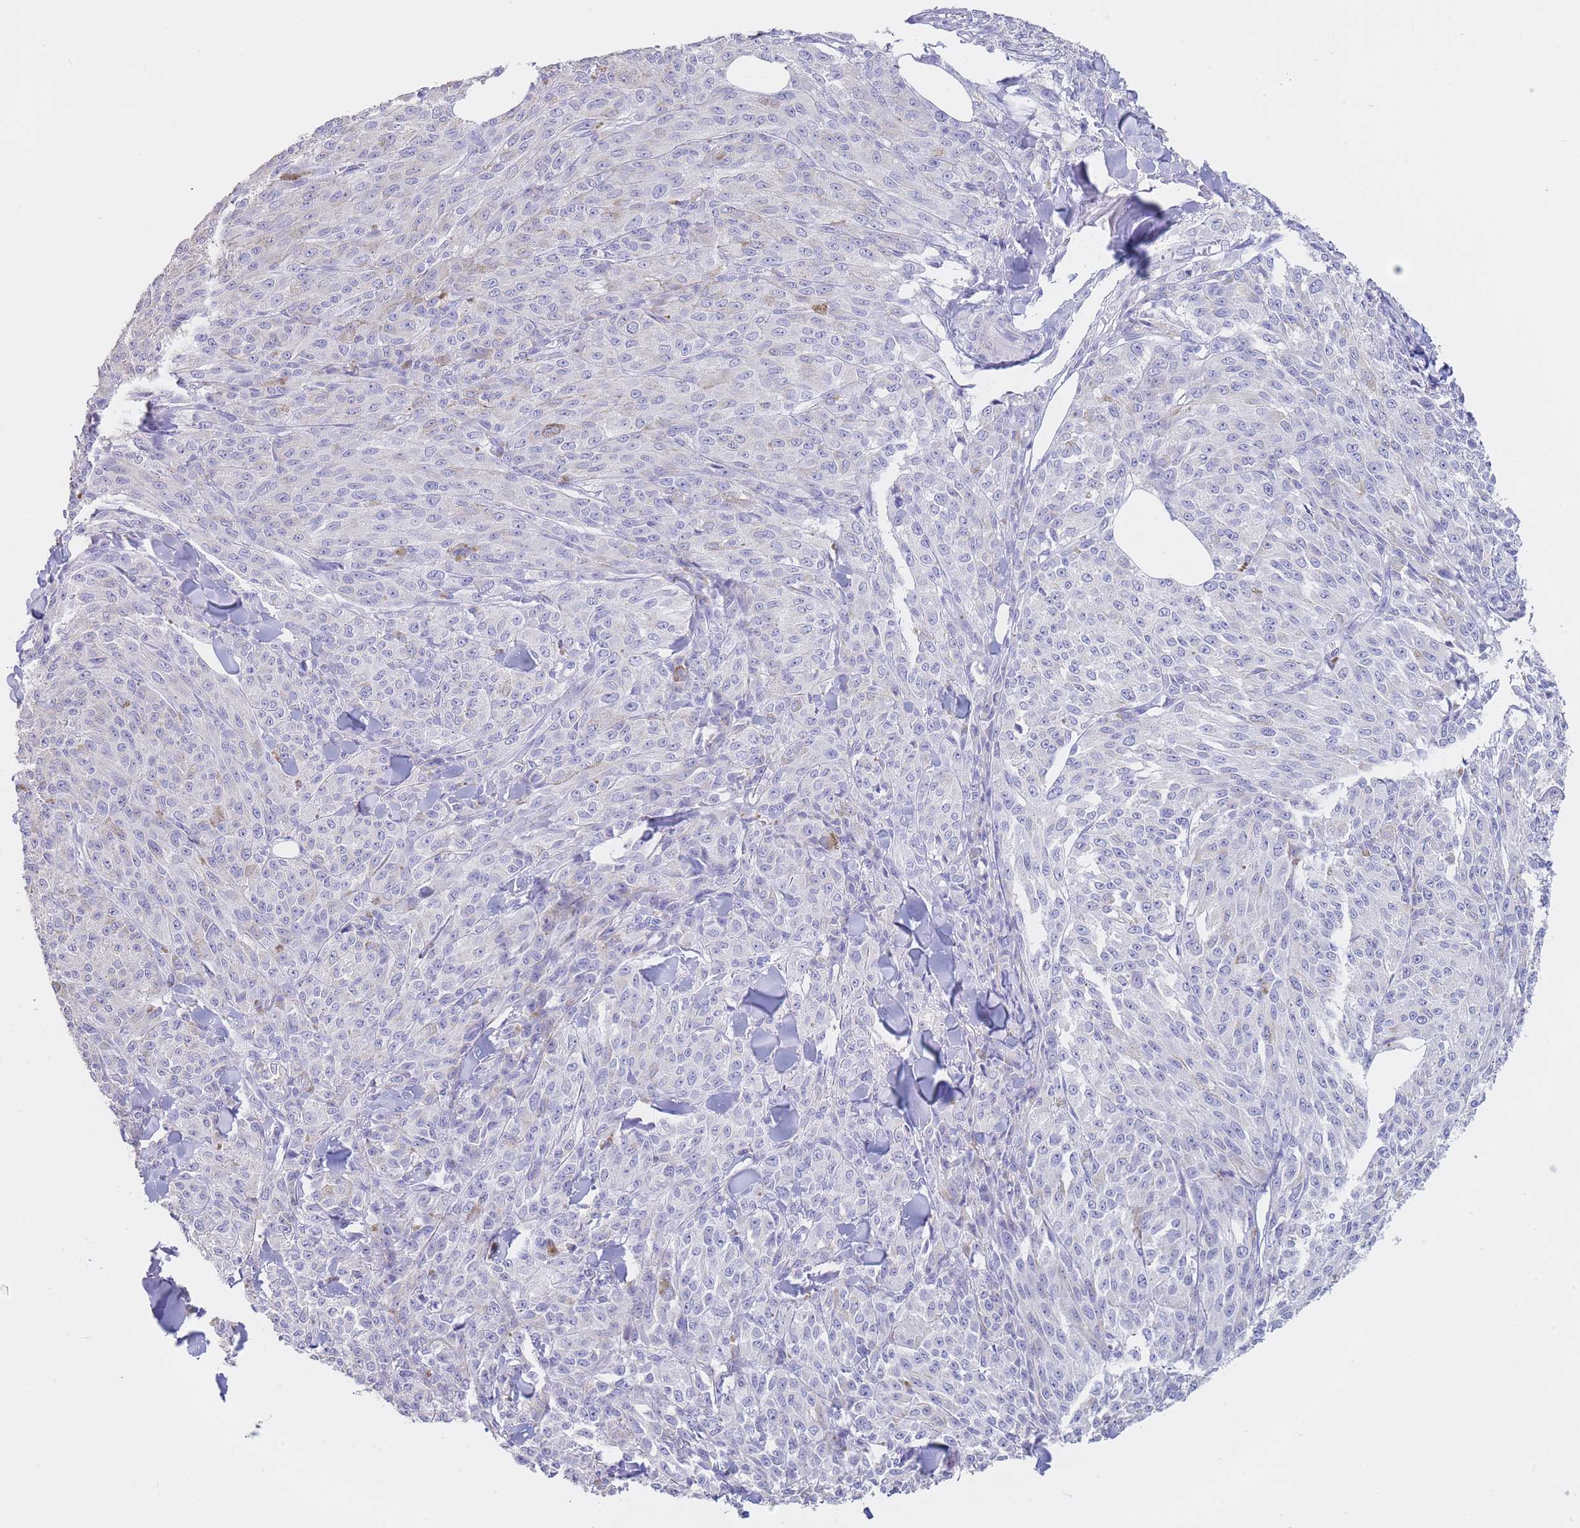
{"staining": {"intensity": "negative", "quantity": "none", "location": "none"}, "tissue": "melanoma", "cell_type": "Tumor cells", "image_type": "cancer", "snomed": [{"axis": "morphology", "description": "Malignant melanoma, NOS"}, {"axis": "topography", "description": "Skin"}], "caption": "DAB (3,3'-diaminobenzidine) immunohistochemical staining of human melanoma shows no significant positivity in tumor cells.", "gene": "CD37", "patient": {"sex": "female", "age": 52}}